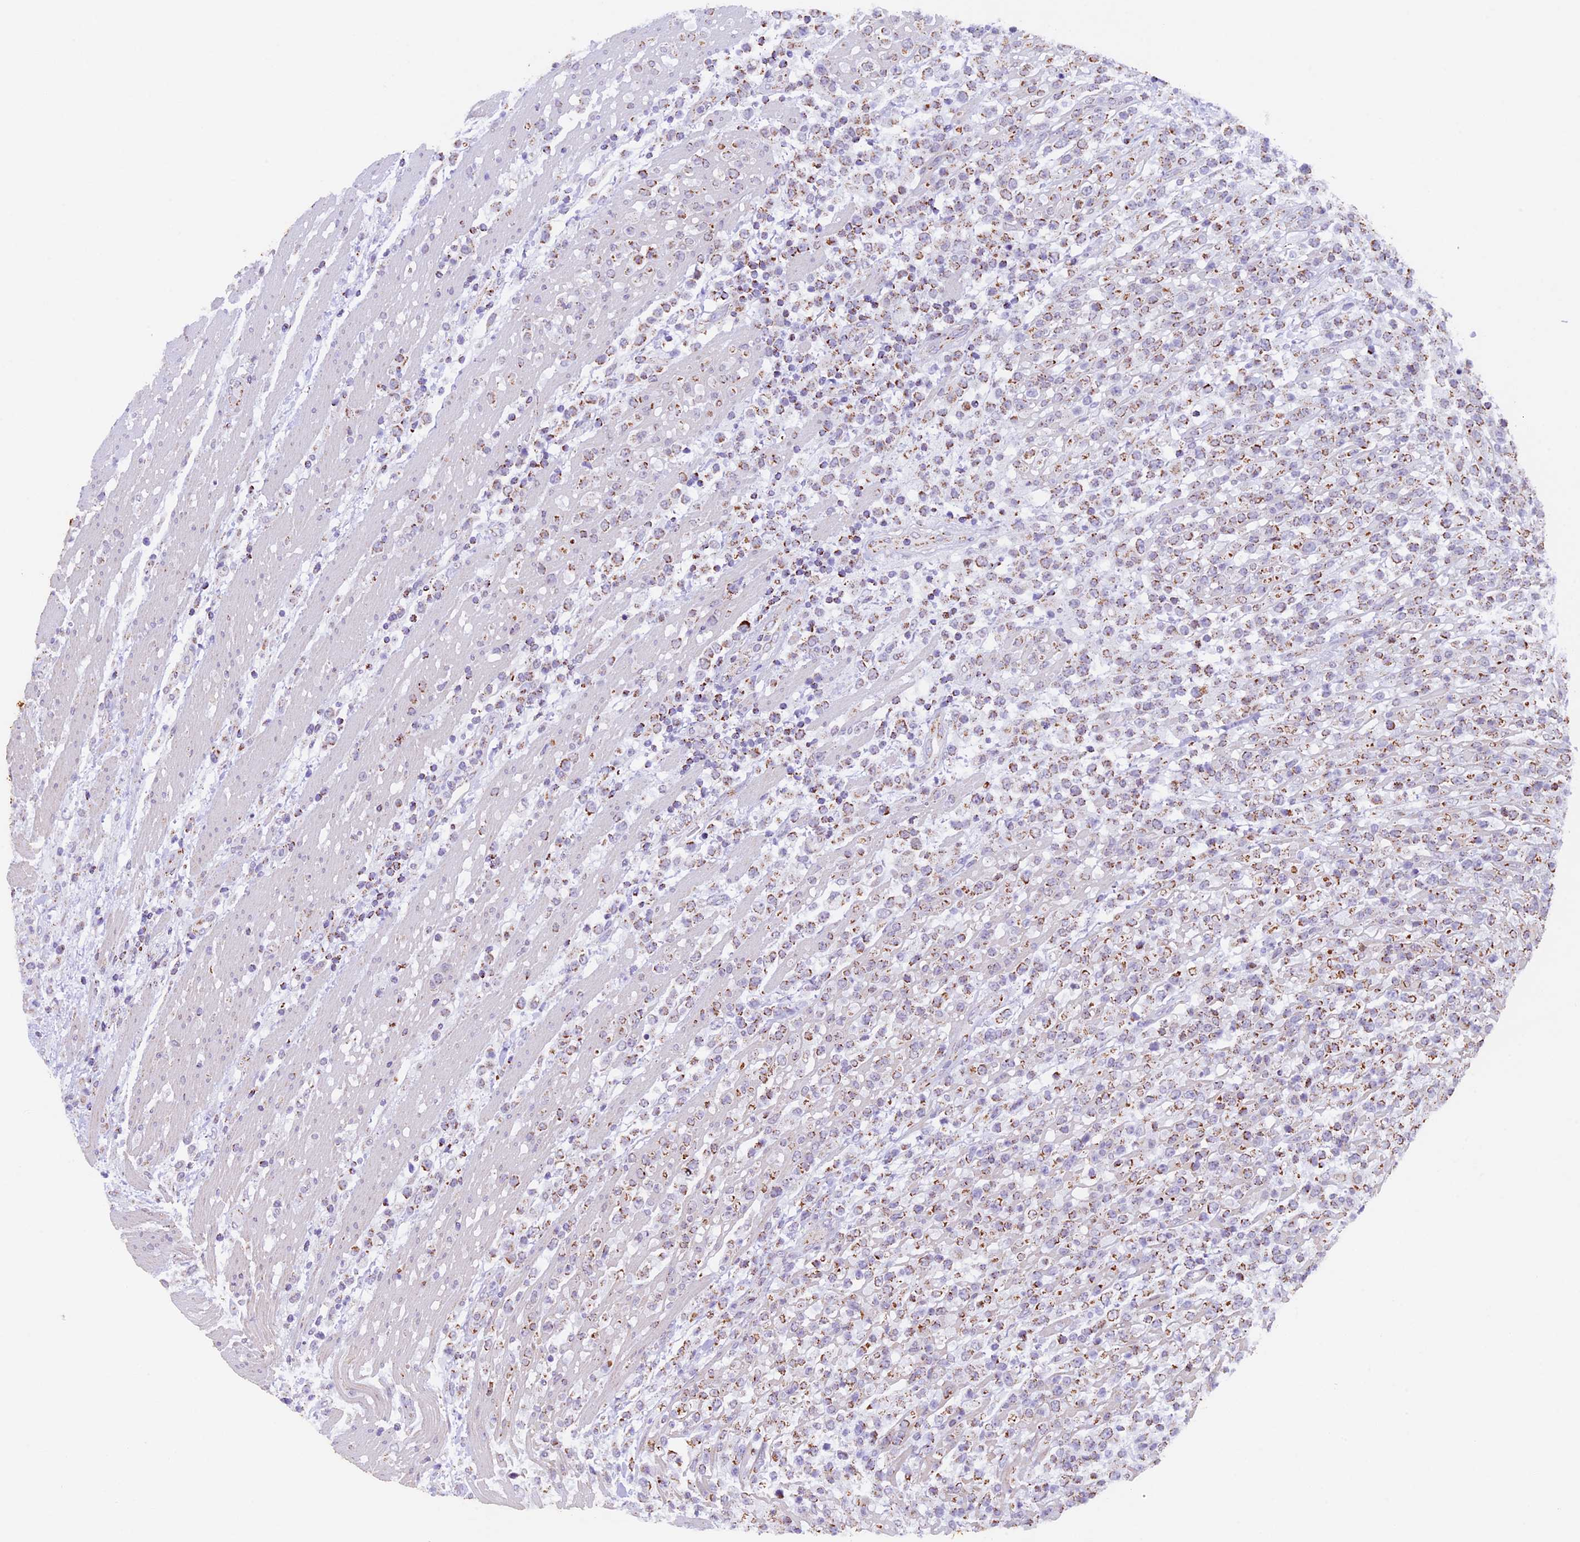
{"staining": {"intensity": "moderate", "quantity": ">75%", "location": "cytoplasmic/membranous"}, "tissue": "lymphoma", "cell_type": "Tumor cells", "image_type": "cancer", "snomed": [{"axis": "morphology", "description": "Malignant lymphoma, non-Hodgkin's type, High grade"}, {"axis": "topography", "description": "Colon"}], "caption": "Protein staining of malignant lymphoma, non-Hodgkin's type (high-grade) tissue exhibits moderate cytoplasmic/membranous staining in about >75% of tumor cells.", "gene": "TFAM", "patient": {"sex": "female", "age": 53}}